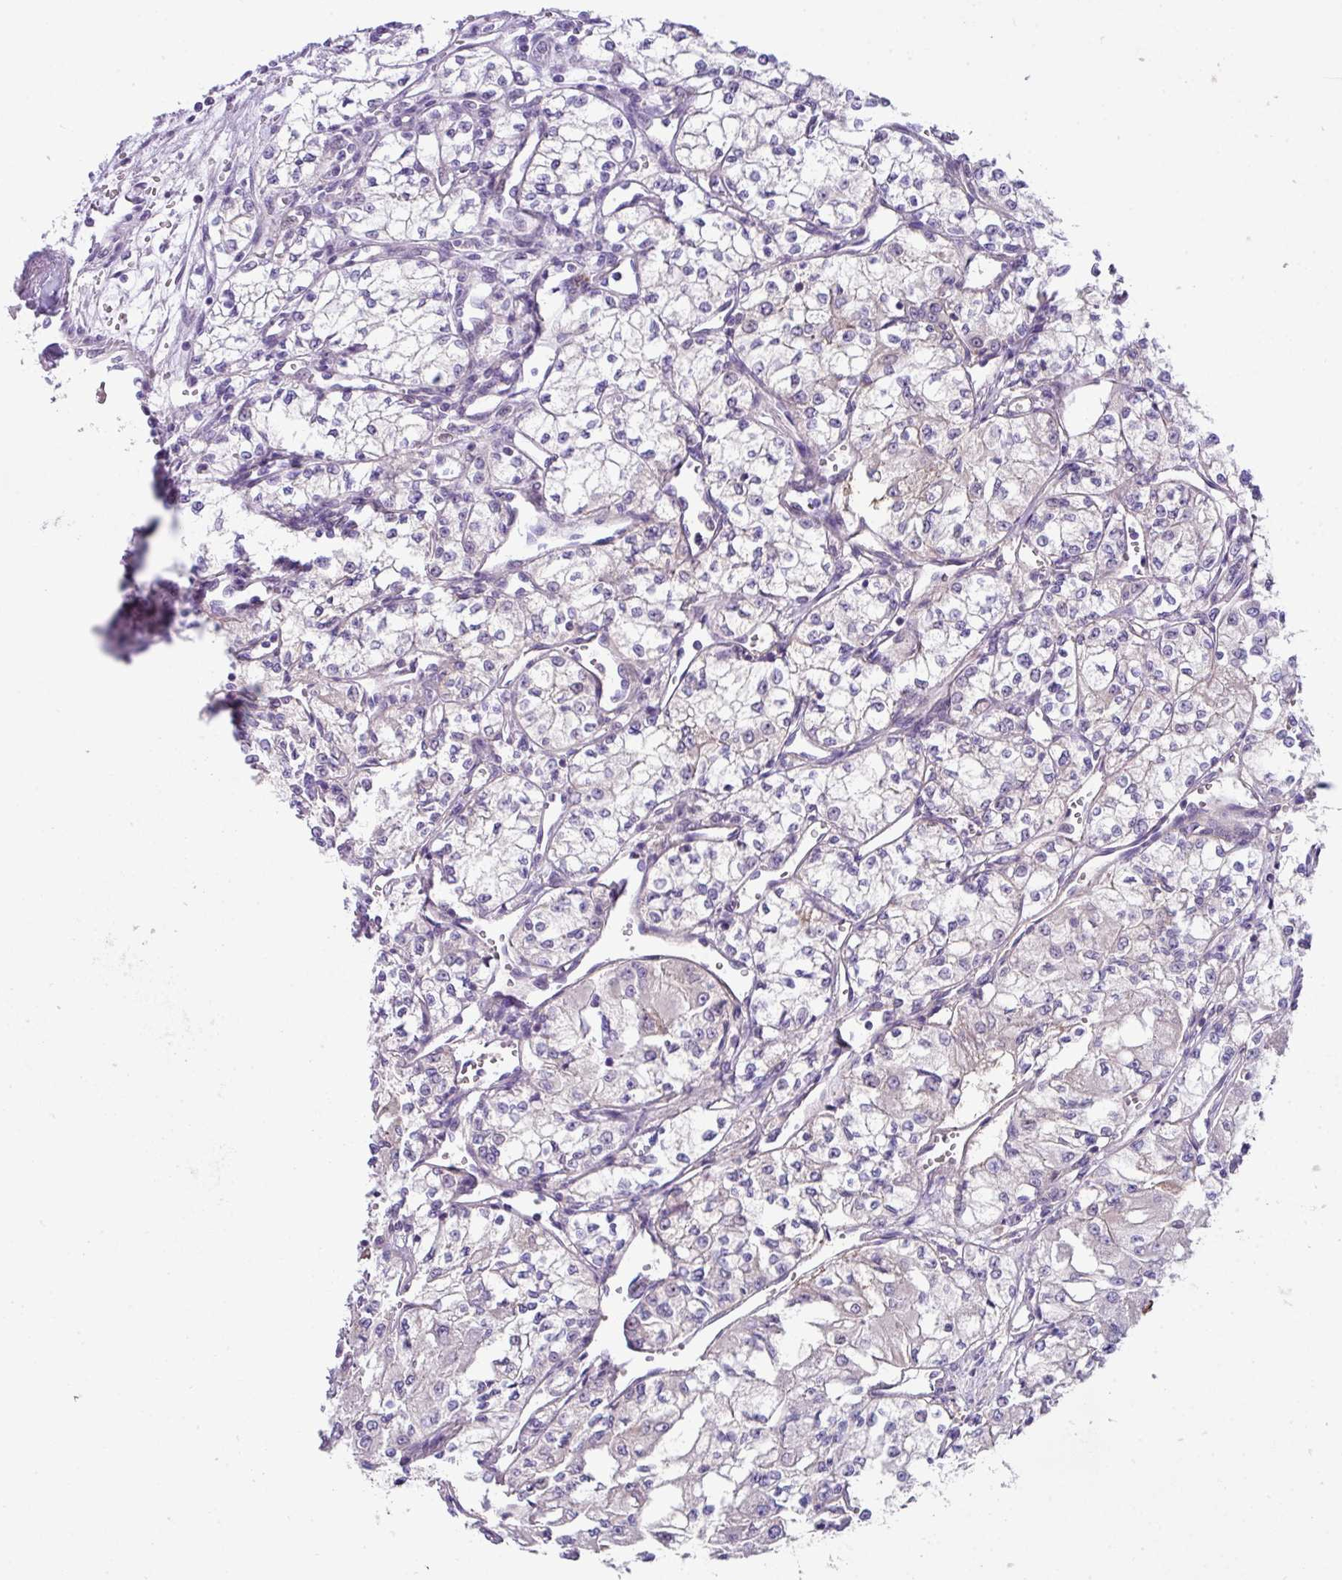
{"staining": {"intensity": "negative", "quantity": "none", "location": "none"}, "tissue": "renal cancer", "cell_type": "Tumor cells", "image_type": "cancer", "snomed": [{"axis": "morphology", "description": "Adenocarcinoma, NOS"}, {"axis": "topography", "description": "Kidney"}], "caption": "Tumor cells show no significant protein expression in renal cancer (adenocarcinoma). (DAB (3,3'-diaminobenzidine) IHC, high magnification).", "gene": "DNAL1", "patient": {"sex": "male", "age": 59}}